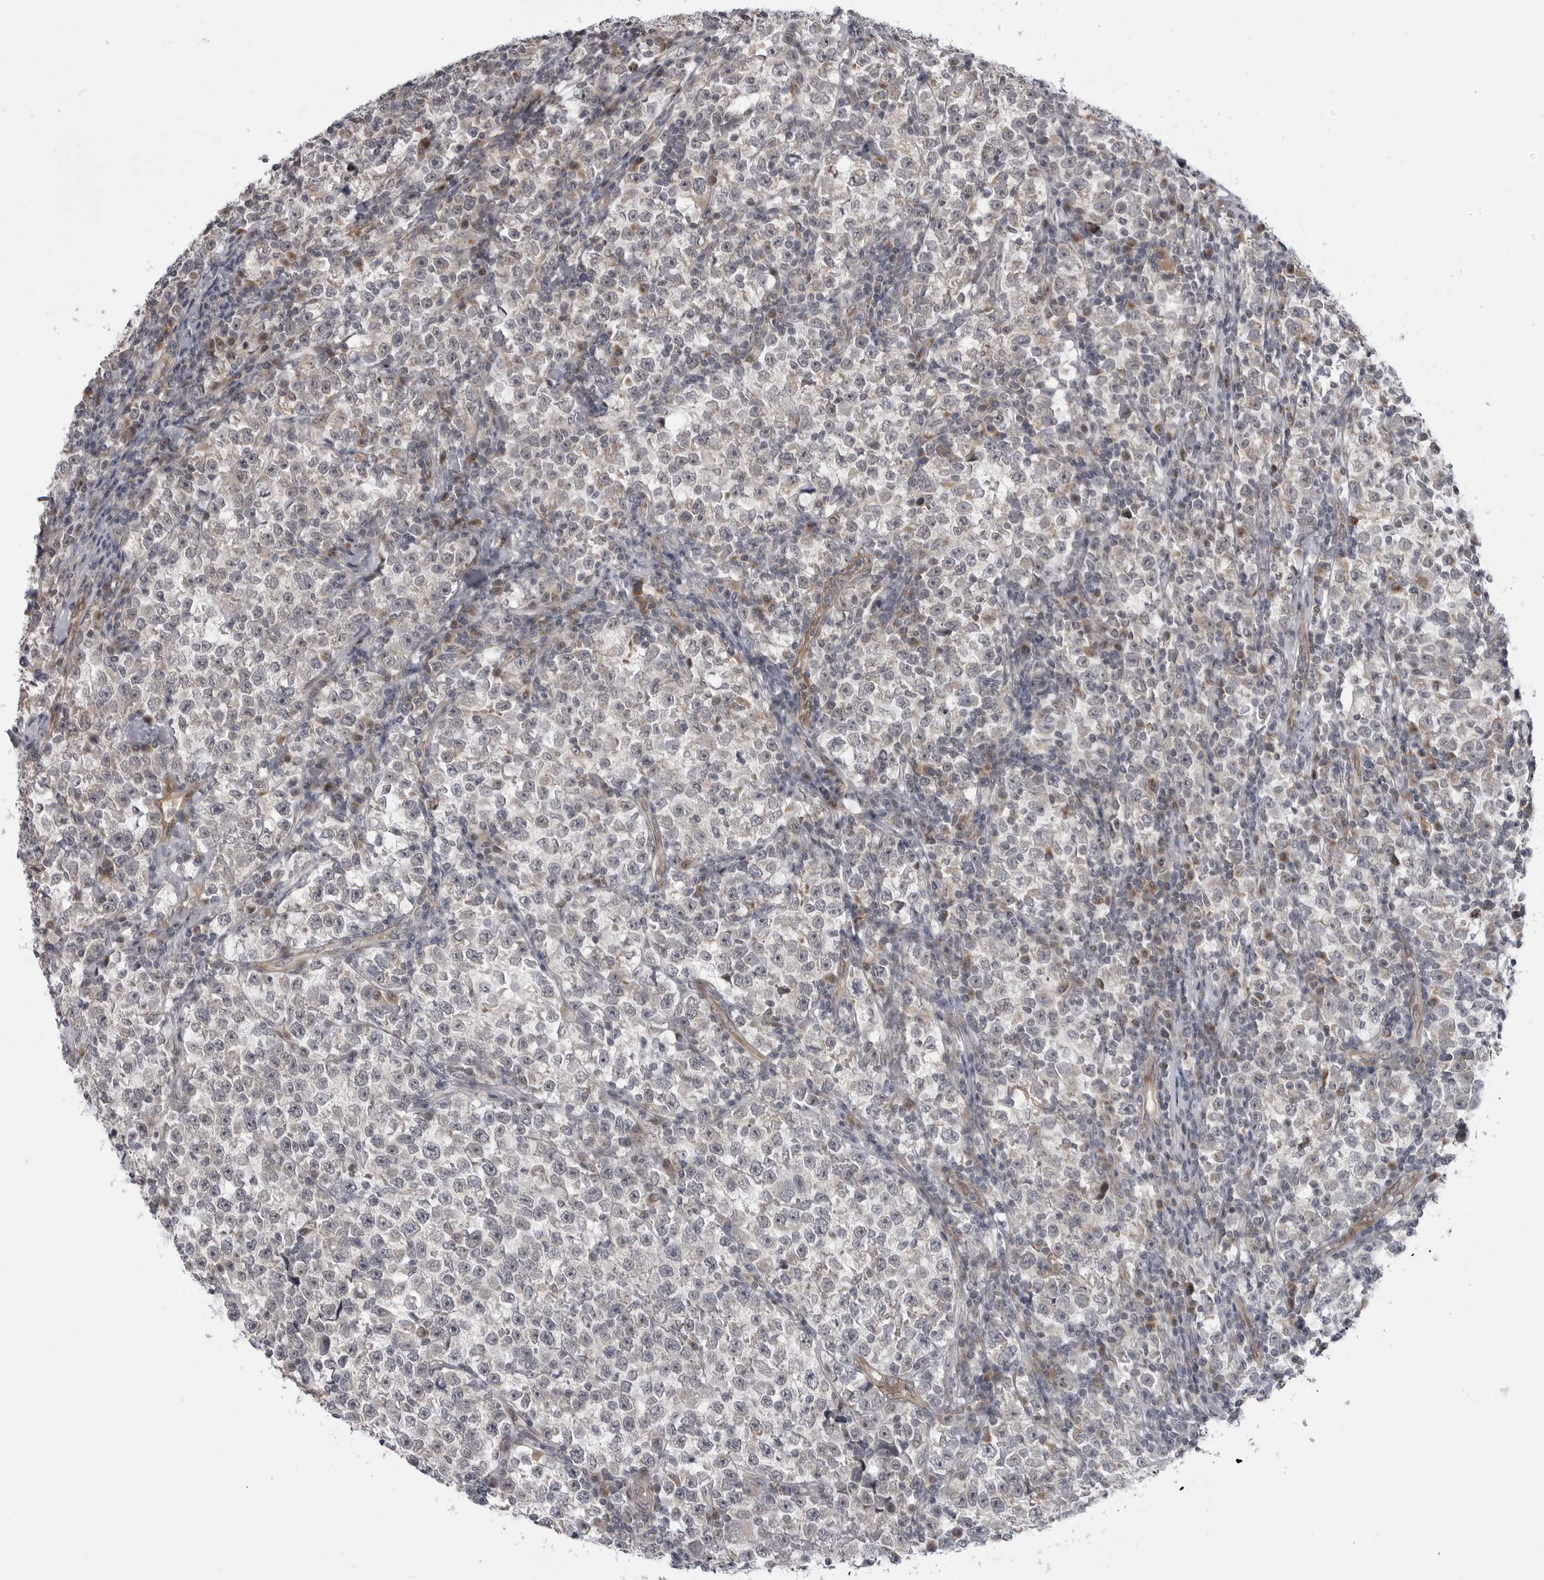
{"staining": {"intensity": "negative", "quantity": "none", "location": "none"}, "tissue": "testis cancer", "cell_type": "Tumor cells", "image_type": "cancer", "snomed": [{"axis": "morphology", "description": "Normal tissue, NOS"}, {"axis": "morphology", "description": "Seminoma, NOS"}, {"axis": "topography", "description": "Testis"}], "caption": "Tumor cells show no significant protein staining in seminoma (testis).", "gene": "LRRC45", "patient": {"sex": "male", "age": 43}}